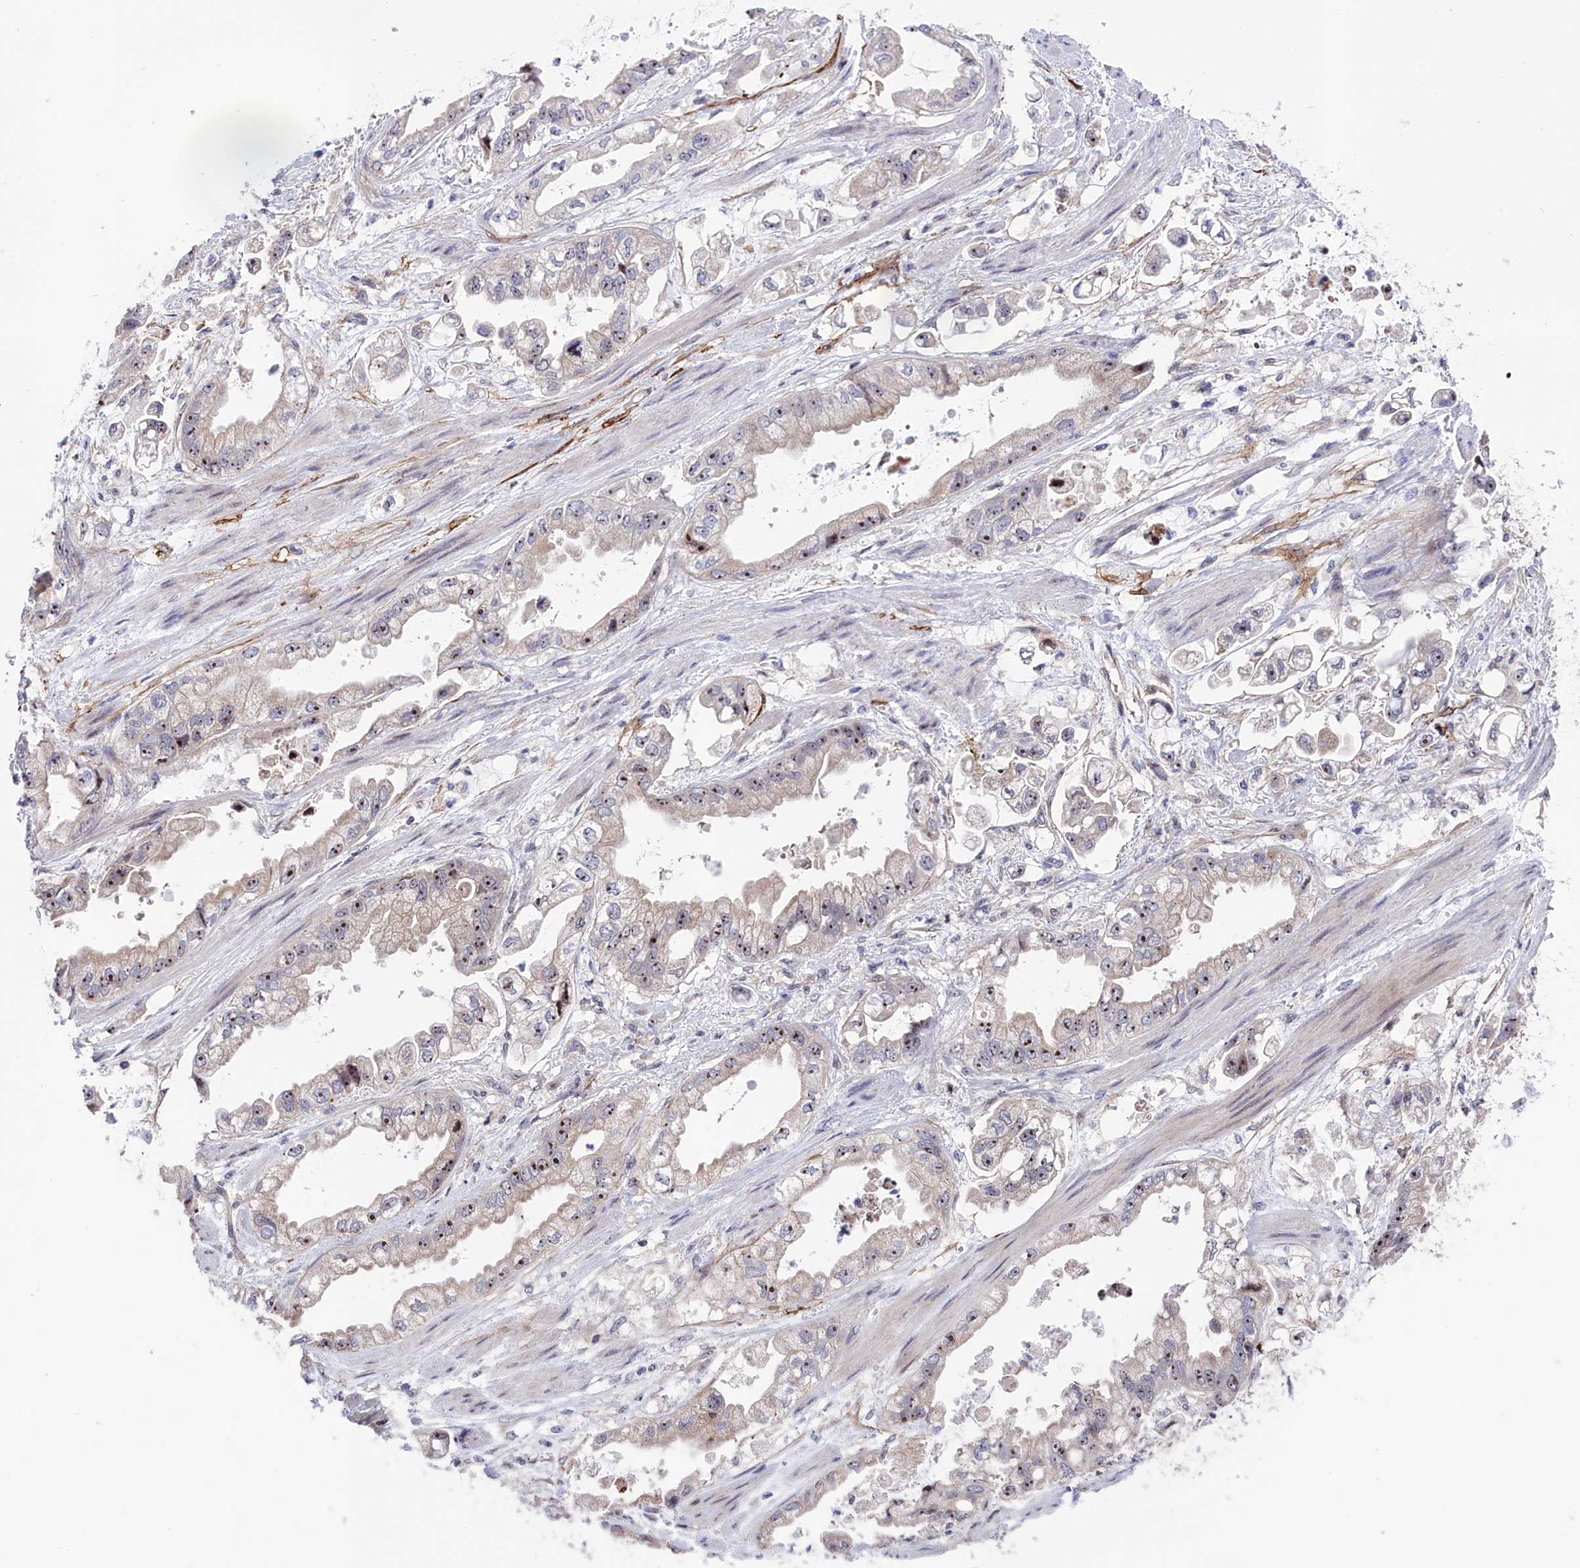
{"staining": {"intensity": "moderate", "quantity": "25%-75%", "location": "nuclear"}, "tissue": "stomach cancer", "cell_type": "Tumor cells", "image_type": "cancer", "snomed": [{"axis": "morphology", "description": "Adenocarcinoma, NOS"}, {"axis": "topography", "description": "Stomach"}], "caption": "Adenocarcinoma (stomach) stained with IHC shows moderate nuclear expression in about 25%-75% of tumor cells. Nuclei are stained in blue.", "gene": "PPAN", "patient": {"sex": "male", "age": 62}}